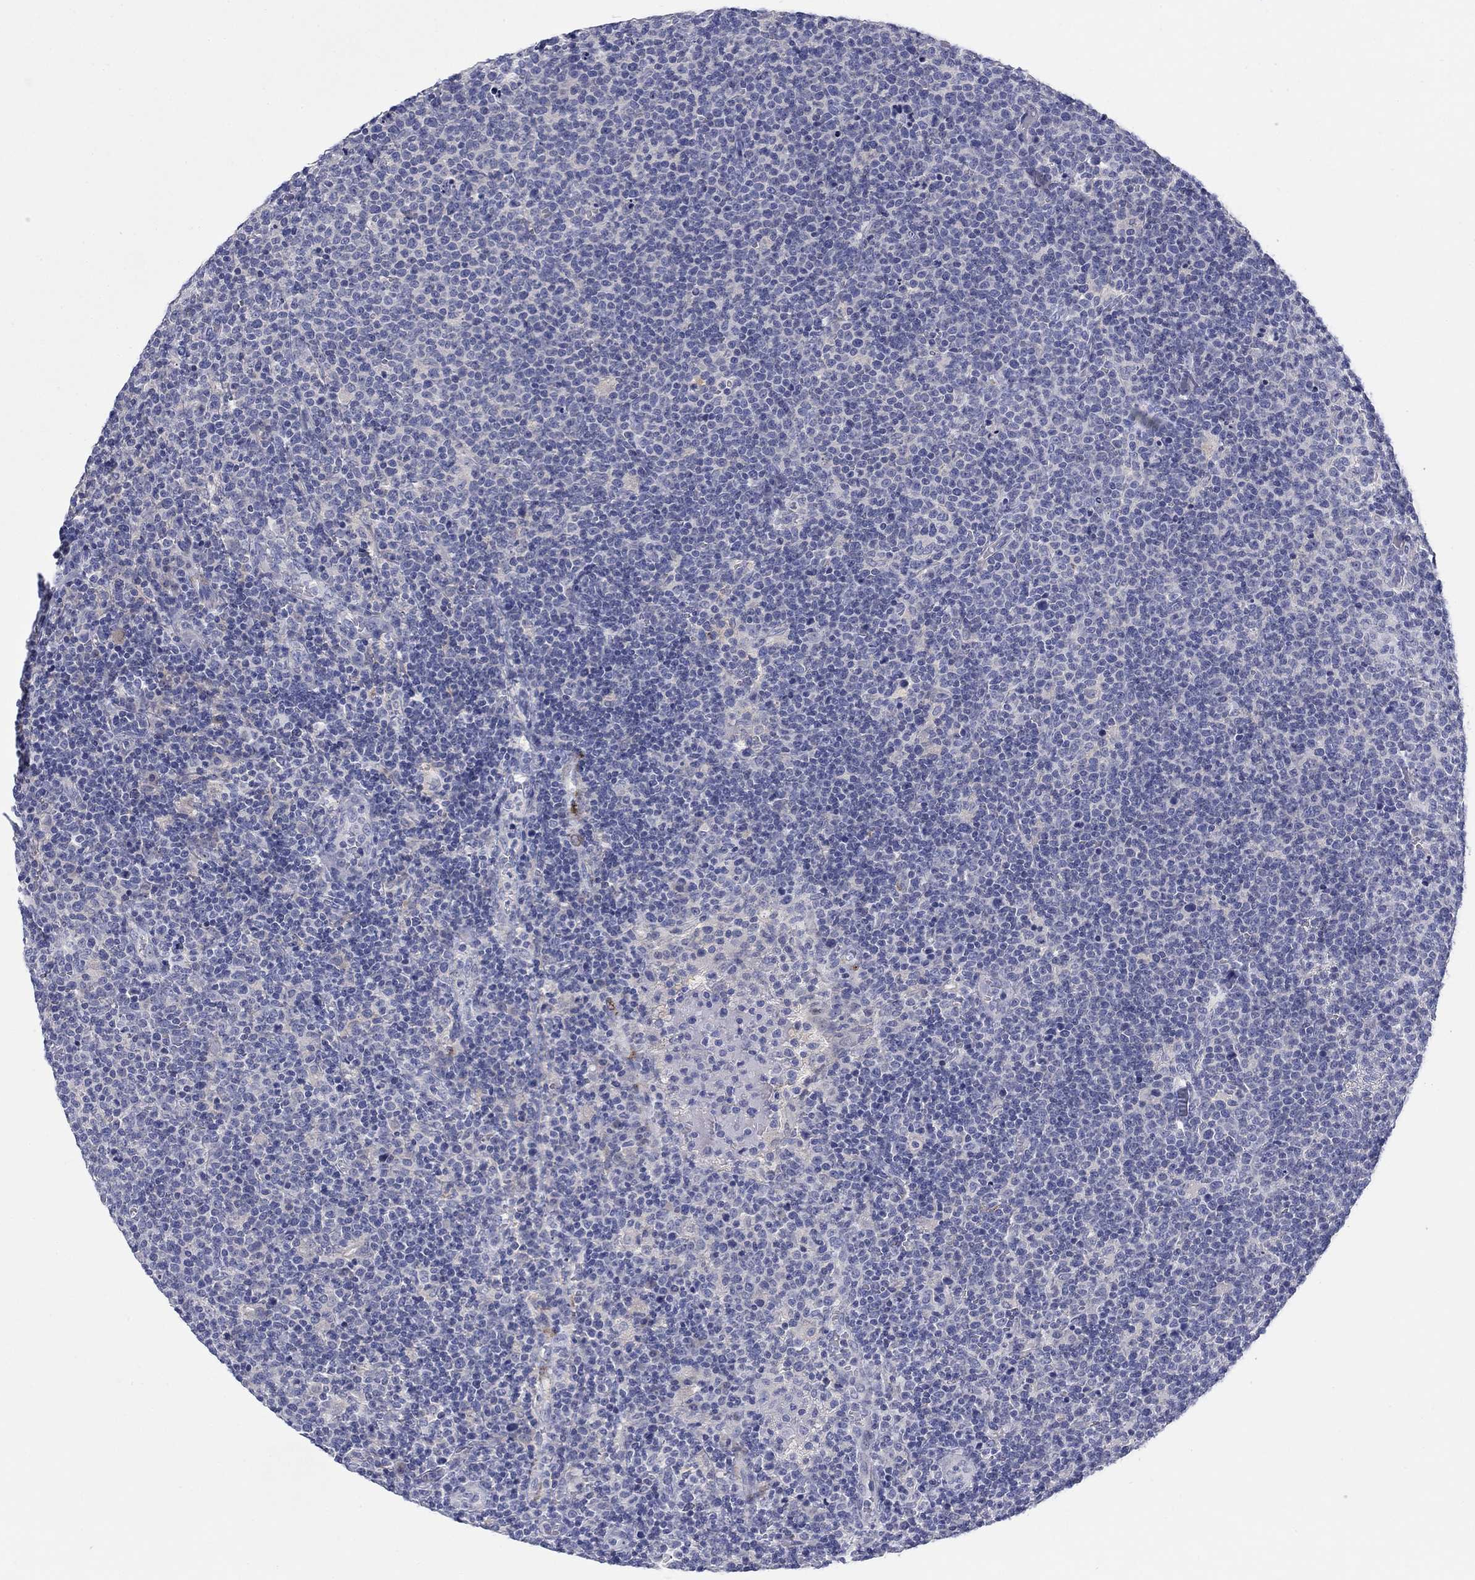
{"staining": {"intensity": "negative", "quantity": "none", "location": "none"}, "tissue": "lymphoma", "cell_type": "Tumor cells", "image_type": "cancer", "snomed": [{"axis": "morphology", "description": "Malignant lymphoma, non-Hodgkin's type, High grade"}, {"axis": "topography", "description": "Lymph node"}], "caption": "High power microscopy histopathology image of an immunohistochemistry photomicrograph of lymphoma, revealing no significant positivity in tumor cells. (Brightfield microscopy of DAB (3,3'-diaminobenzidine) IHC at high magnification).", "gene": "PTPRZ1", "patient": {"sex": "male", "age": 61}}